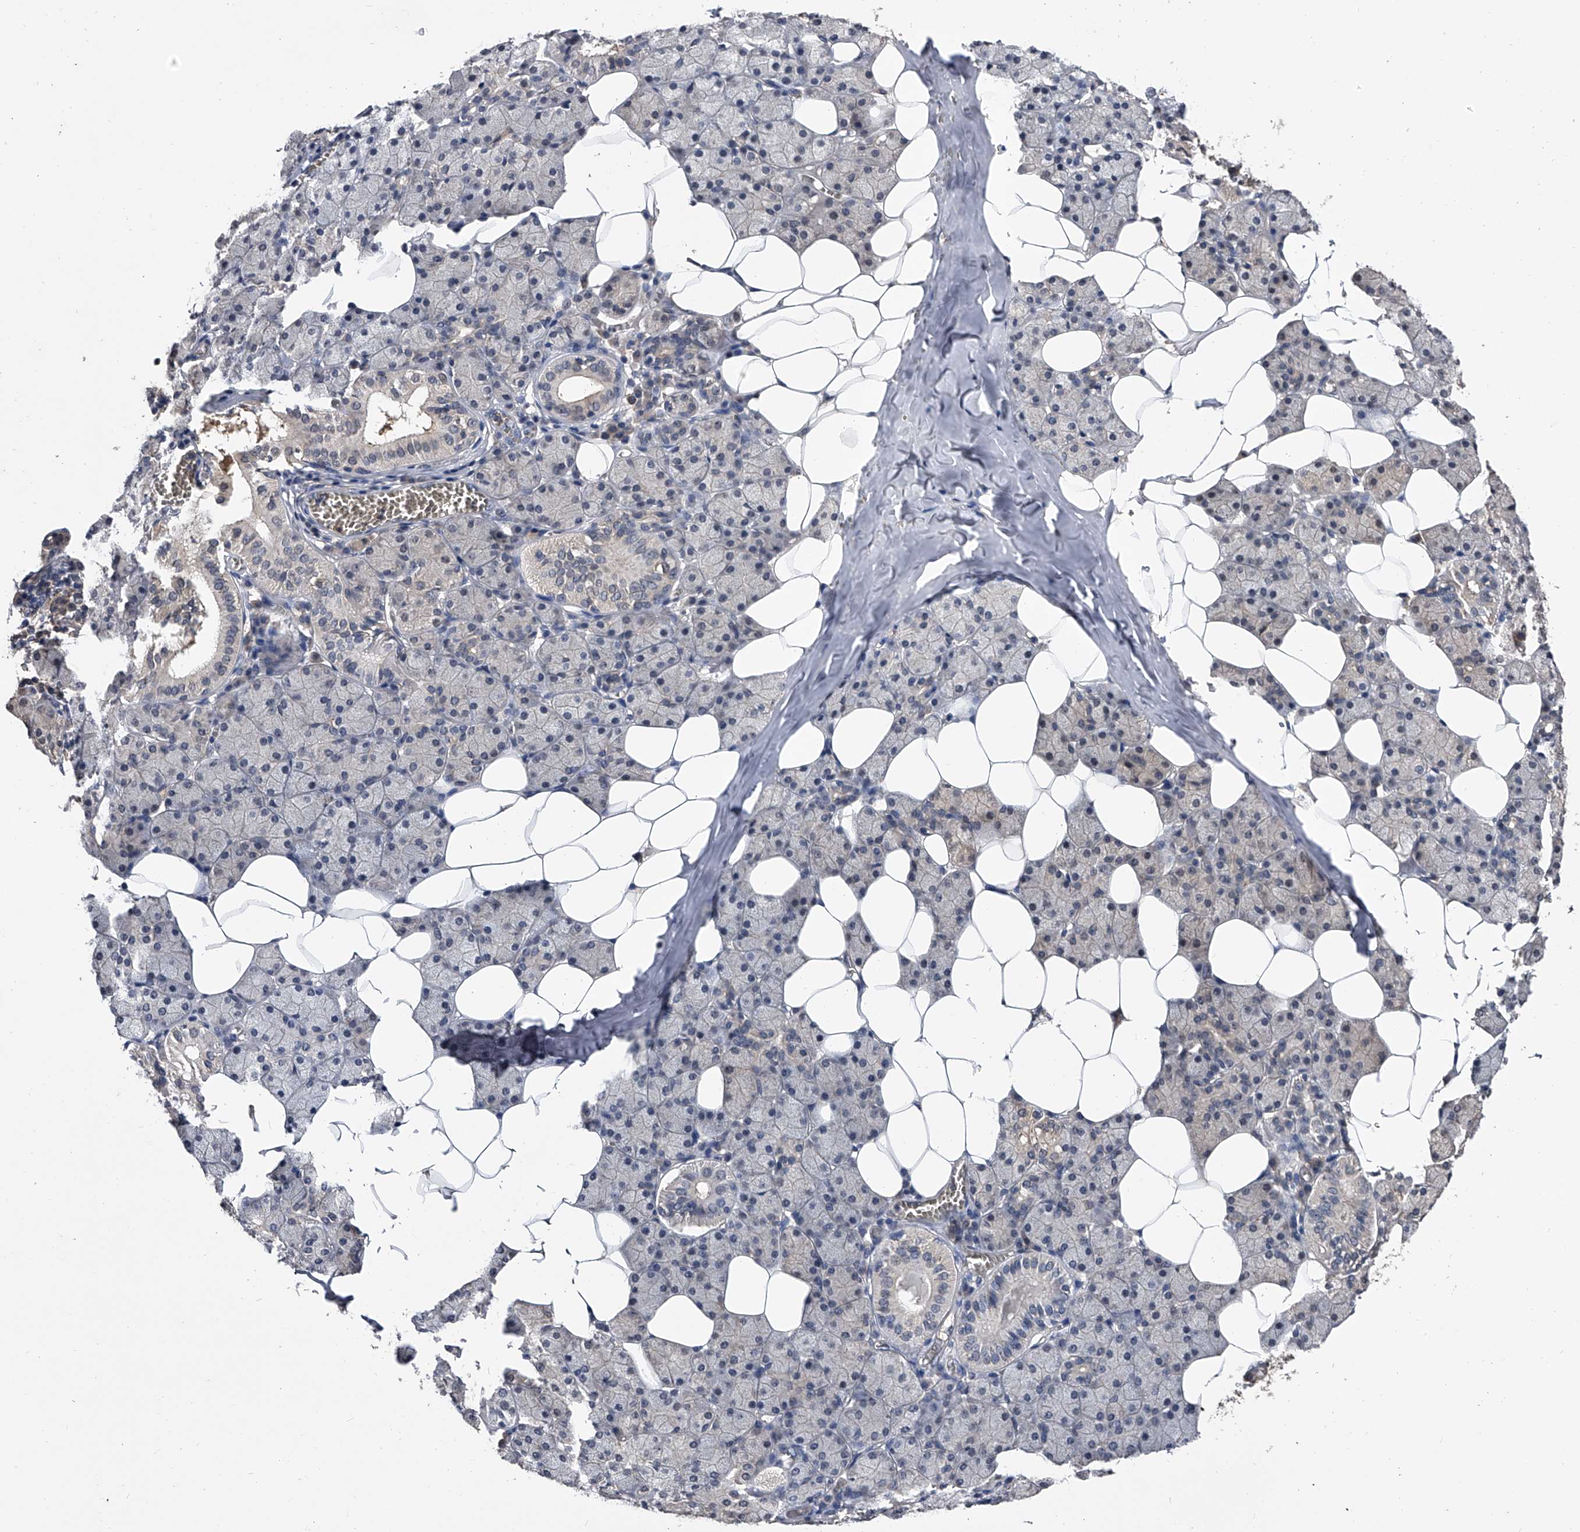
{"staining": {"intensity": "weak", "quantity": "<25%", "location": "cytoplasmic/membranous"}, "tissue": "salivary gland", "cell_type": "Glandular cells", "image_type": "normal", "snomed": [{"axis": "morphology", "description": "Normal tissue, NOS"}, {"axis": "topography", "description": "Salivary gland"}], "caption": "Immunohistochemical staining of unremarkable human salivary gland displays no significant expression in glandular cells.", "gene": "EFCAB7", "patient": {"sex": "female", "age": 33}}